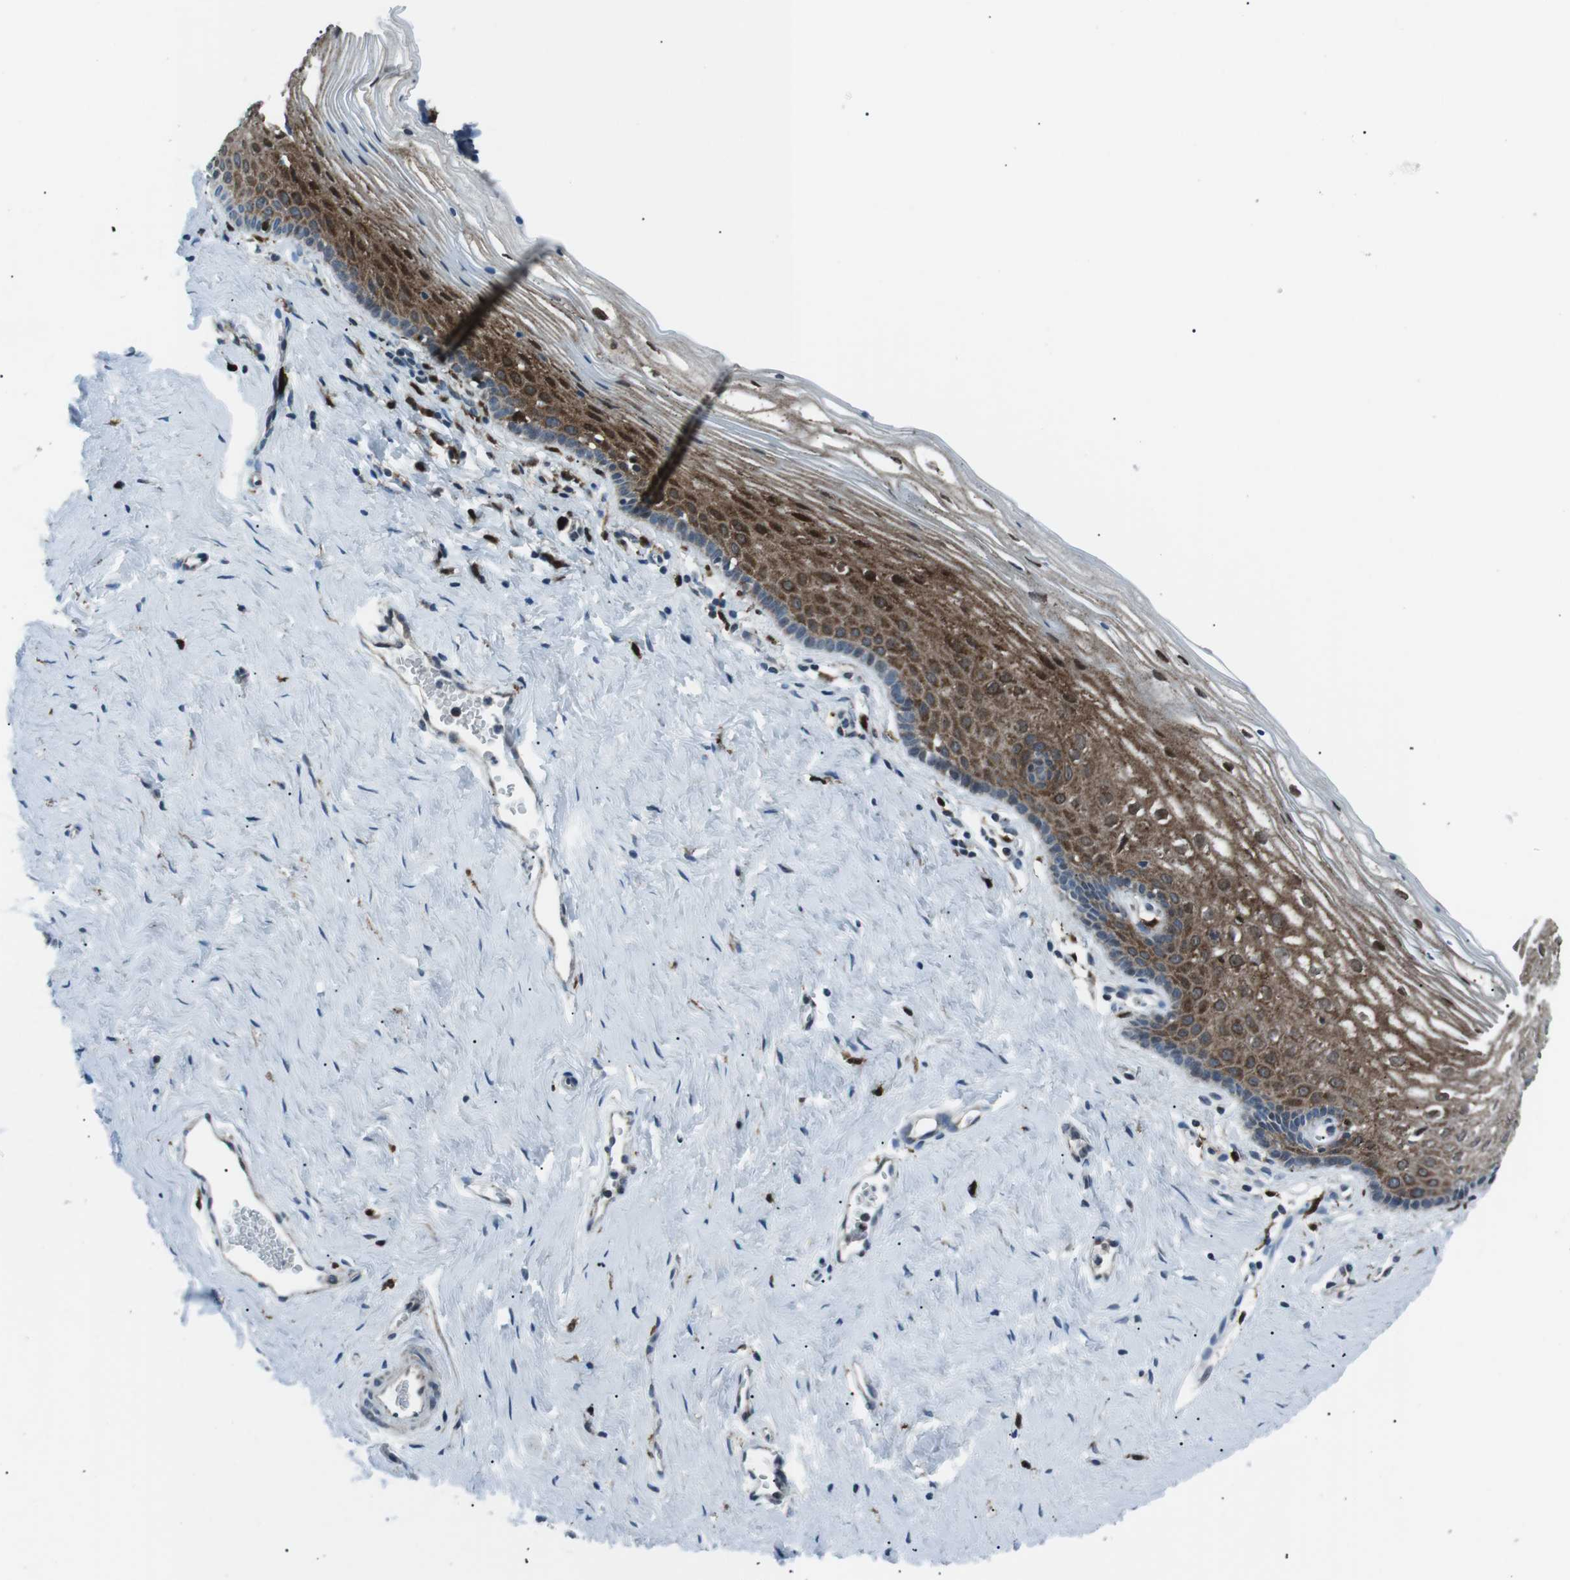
{"staining": {"intensity": "moderate", "quantity": ">75%", "location": "cytoplasmic/membranous"}, "tissue": "vagina", "cell_type": "Squamous epithelial cells", "image_type": "normal", "snomed": [{"axis": "morphology", "description": "Normal tissue, NOS"}, {"axis": "topography", "description": "Vagina"}], "caption": "Immunohistochemical staining of benign vagina reveals medium levels of moderate cytoplasmic/membranous staining in about >75% of squamous epithelial cells. (IHC, brightfield microscopy, high magnification).", "gene": "BLNK", "patient": {"sex": "female", "age": 32}}